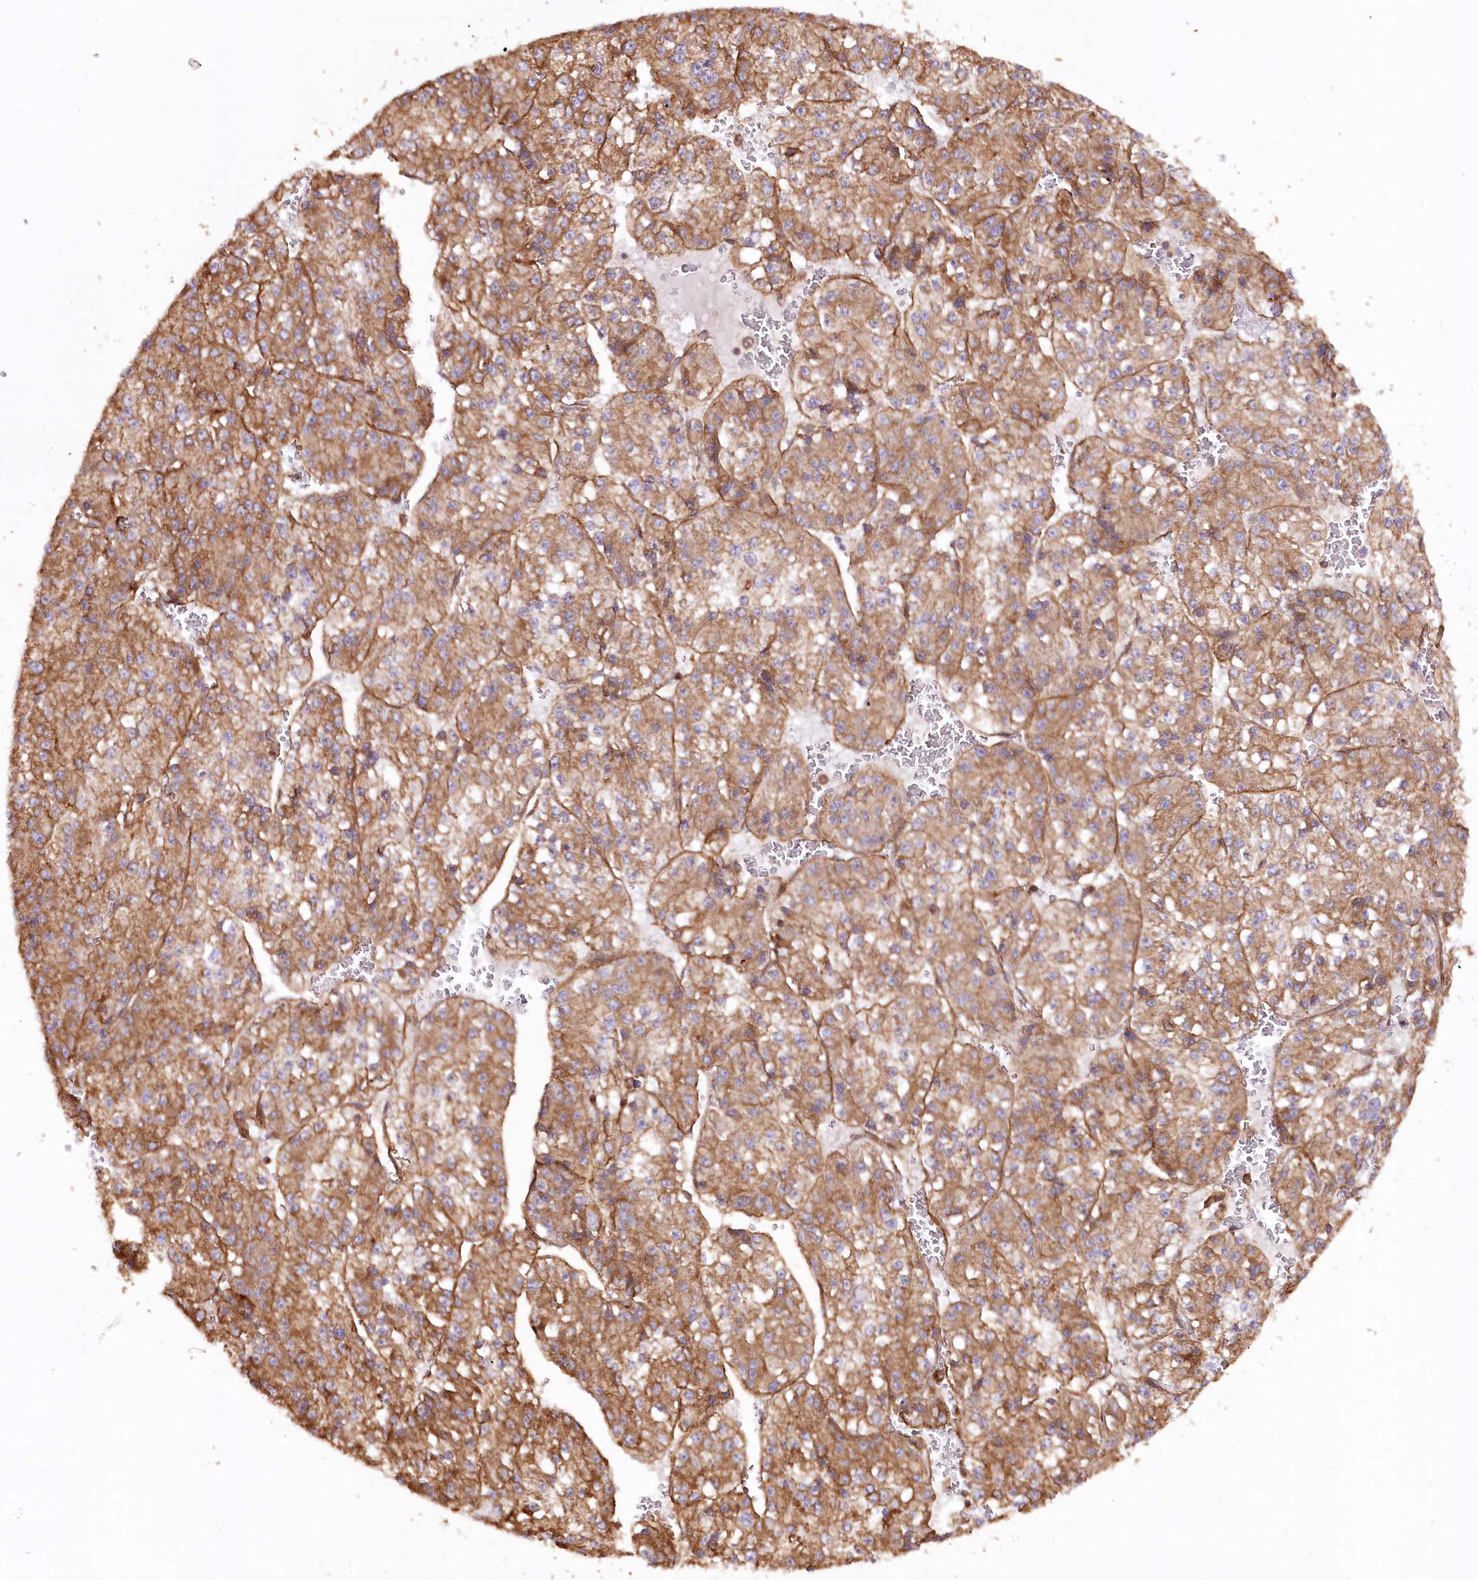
{"staining": {"intensity": "moderate", "quantity": ">75%", "location": "cytoplasmic/membranous"}, "tissue": "liver cancer", "cell_type": "Tumor cells", "image_type": "cancer", "snomed": [{"axis": "morphology", "description": "Carcinoma, Hepatocellular, NOS"}, {"axis": "topography", "description": "Liver"}], "caption": "Immunohistochemistry (IHC) (DAB) staining of human liver hepatocellular carcinoma demonstrates moderate cytoplasmic/membranous protein staining in about >75% of tumor cells.", "gene": "SYNPO2", "patient": {"sex": "female", "age": 73}}